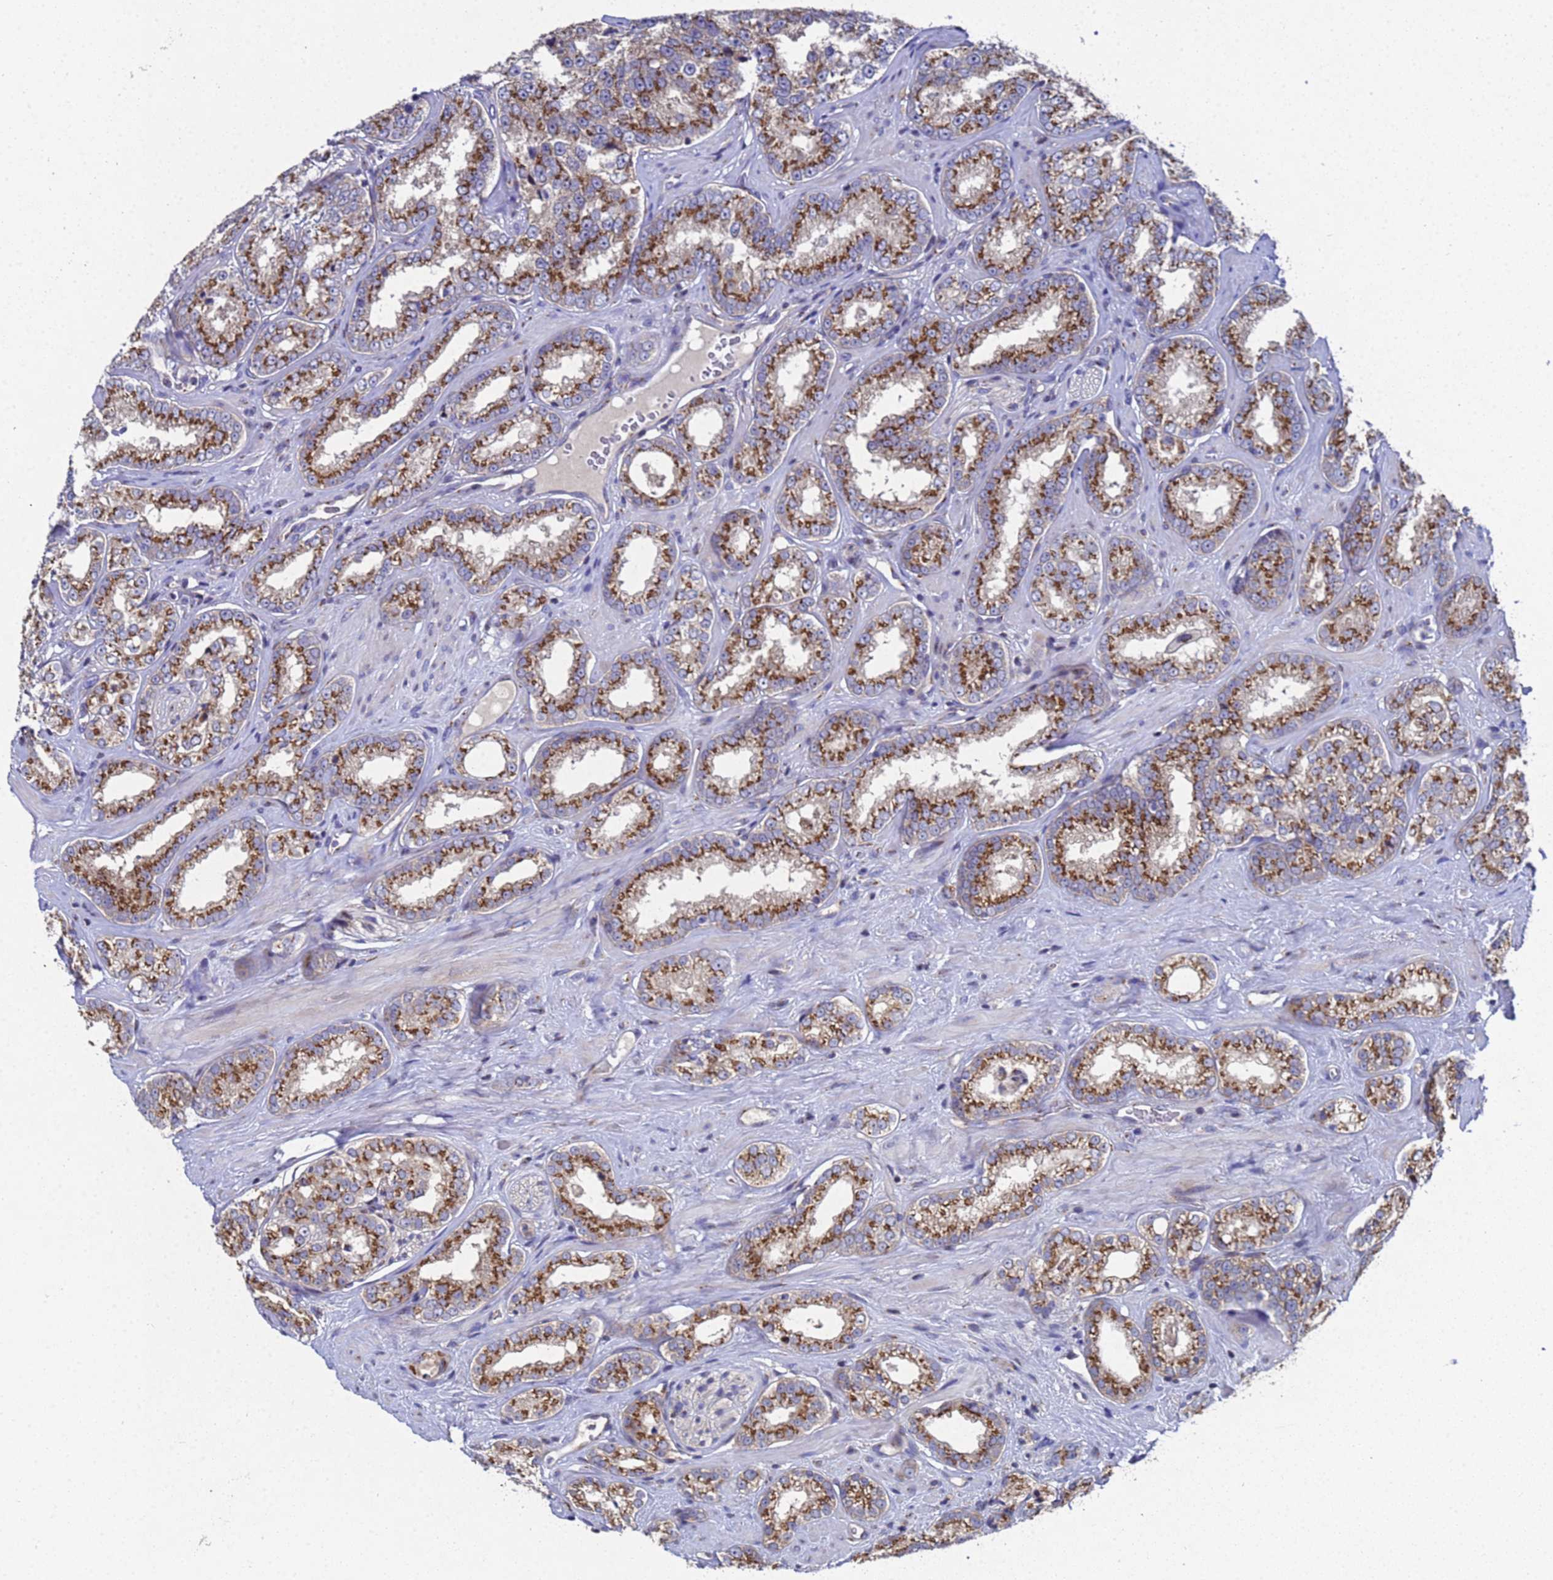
{"staining": {"intensity": "moderate", "quantity": ">75%", "location": "cytoplasmic/membranous"}, "tissue": "prostate cancer", "cell_type": "Tumor cells", "image_type": "cancer", "snomed": [{"axis": "morphology", "description": "Normal tissue, NOS"}, {"axis": "morphology", "description": "Adenocarcinoma, High grade"}, {"axis": "topography", "description": "Prostate"}], "caption": "Prostate high-grade adenocarcinoma was stained to show a protein in brown. There is medium levels of moderate cytoplasmic/membranous positivity in approximately >75% of tumor cells. Nuclei are stained in blue.", "gene": "NSUN6", "patient": {"sex": "male", "age": 83}}